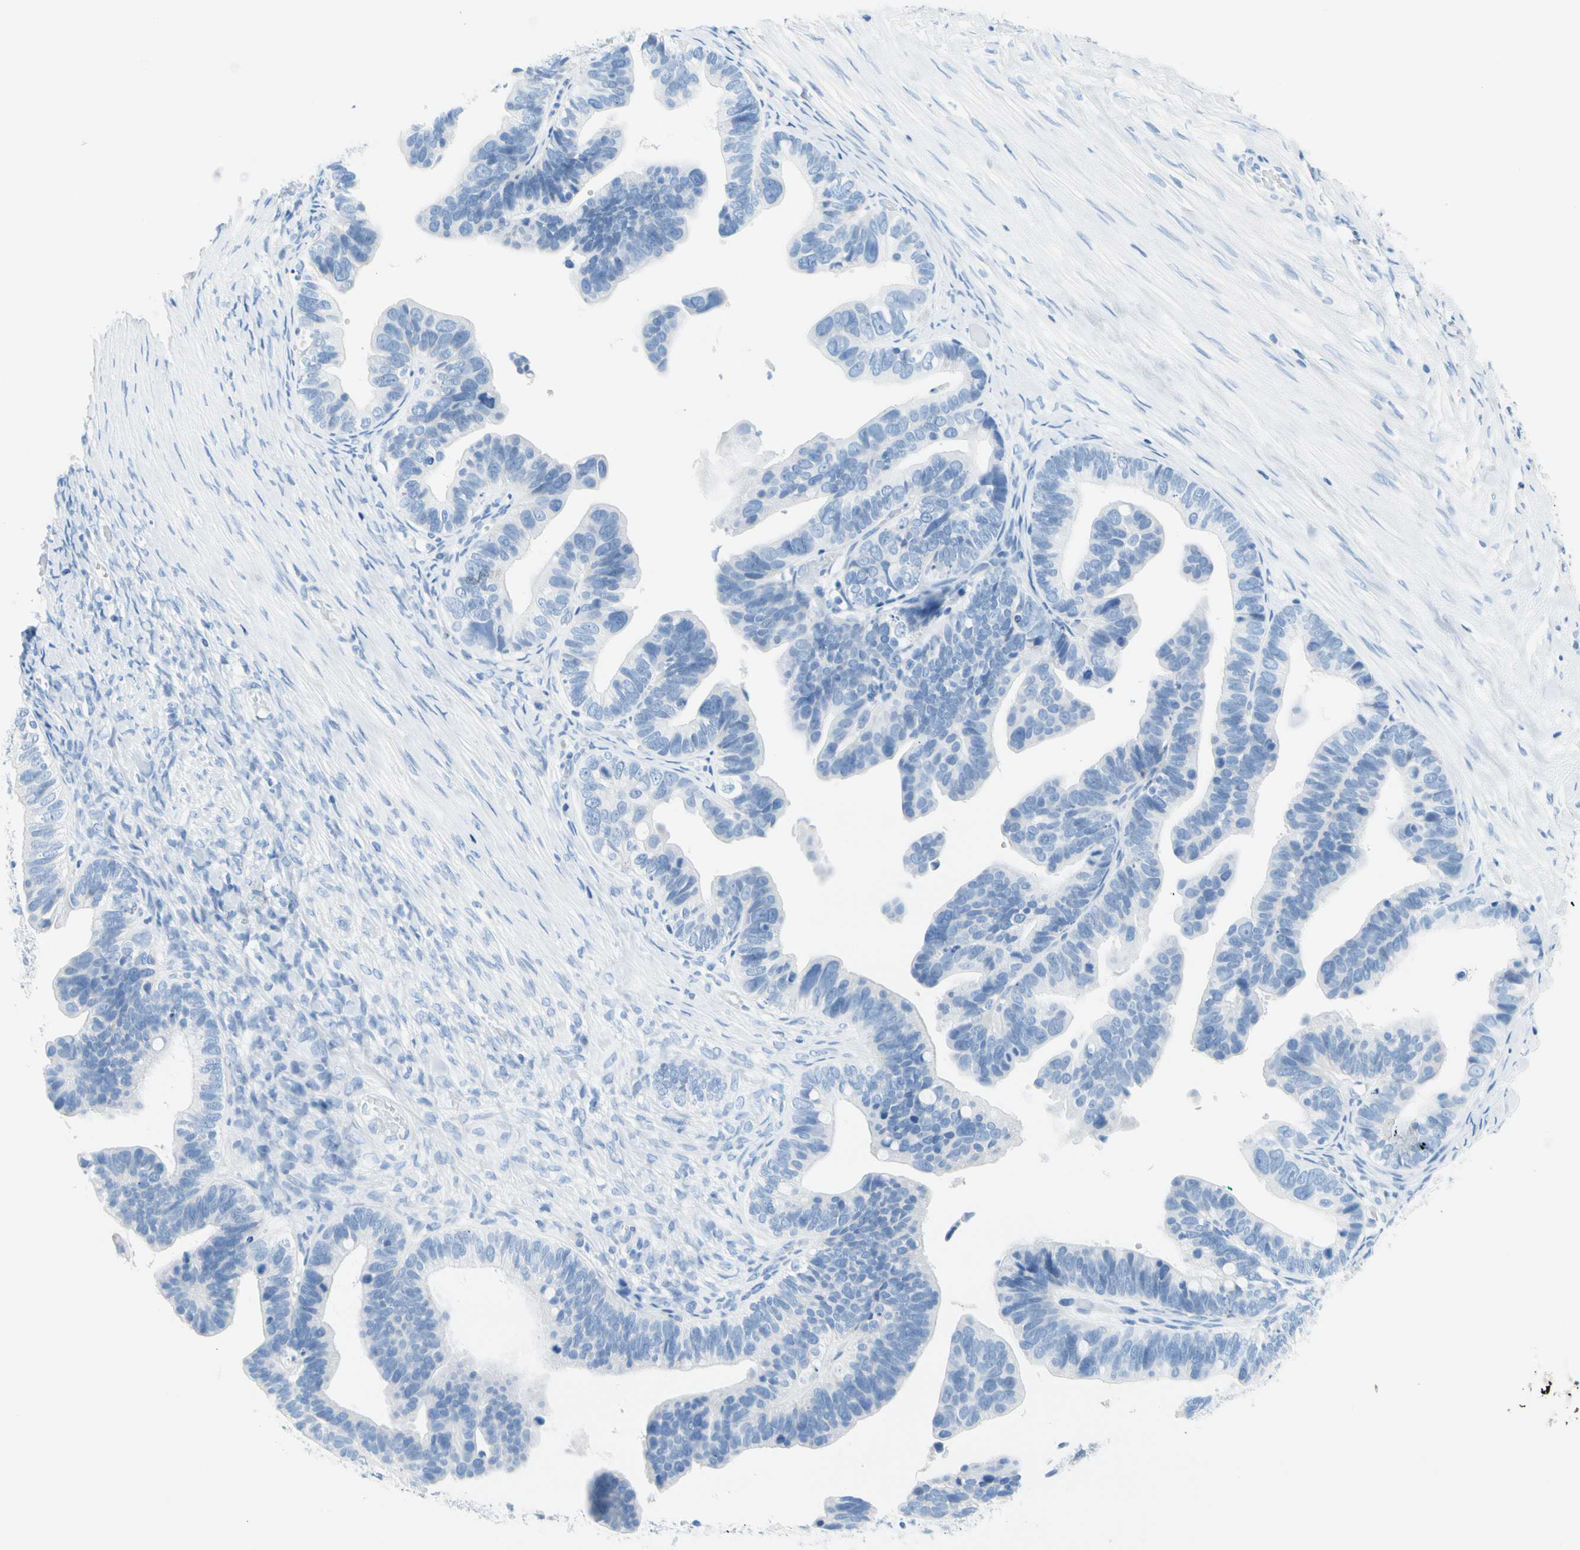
{"staining": {"intensity": "negative", "quantity": "none", "location": "none"}, "tissue": "ovarian cancer", "cell_type": "Tumor cells", "image_type": "cancer", "snomed": [{"axis": "morphology", "description": "Cystadenocarcinoma, serous, NOS"}, {"axis": "topography", "description": "Ovary"}], "caption": "Tumor cells are negative for protein expression in human ovarian serous cystadenocarcinoma. (IHC, brightfield microscopy, high magnification).", "gene": "CEL", "patient": {"sex": "female", "age": 56}}